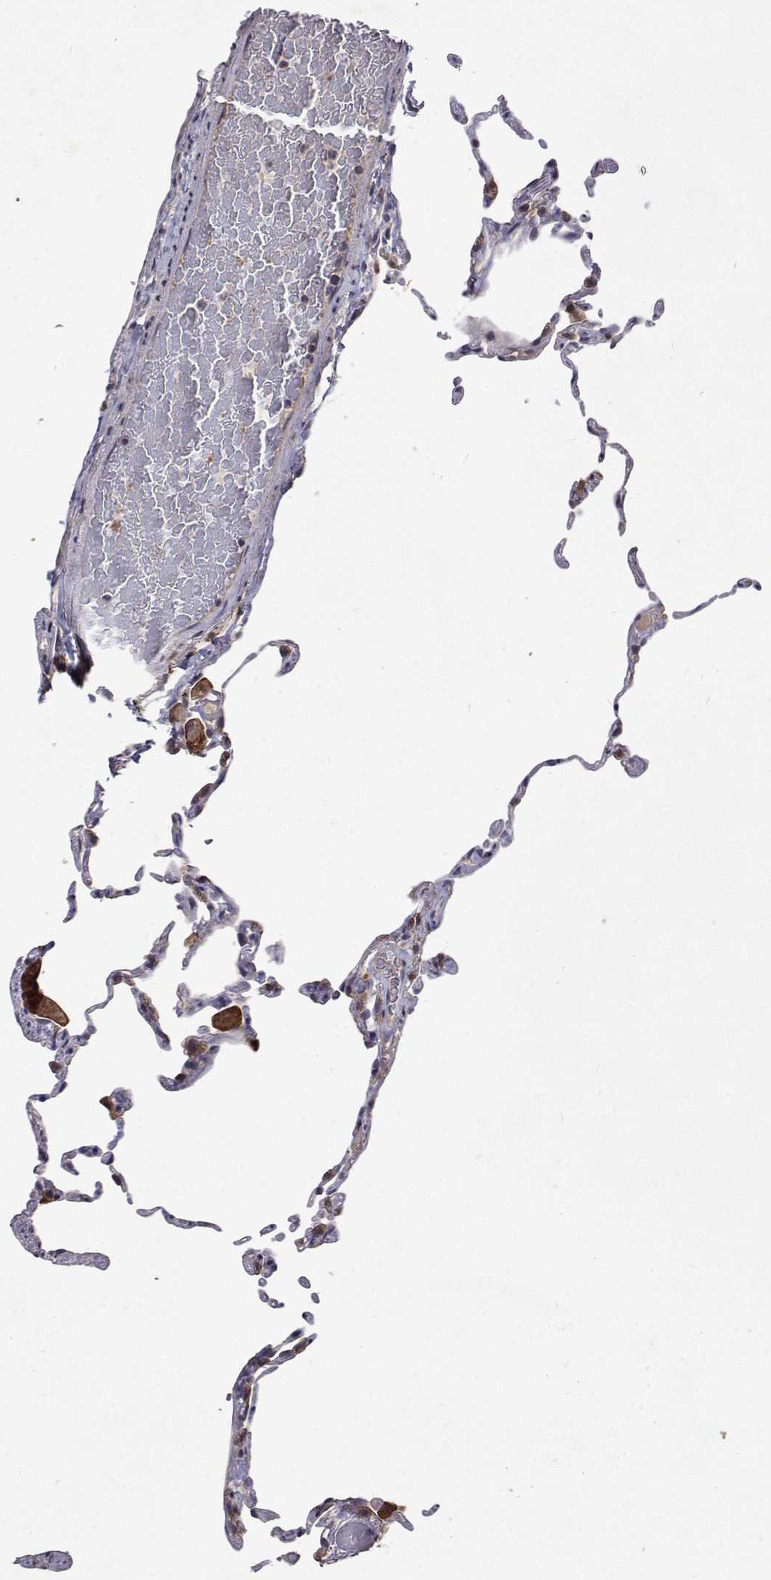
{"staining": {"intensity": "moderate", "quantity": "<25%", "location": "cytoplasmic/membranous"}, "tissue": "lung", "cell_type": "Alveolar cells", "image_type": "normal", "snomed": [{"axis": "morphology", "description": "Normal tissue, NOS"}, {"axis": "topography", "description": "Lung"}], "caption": "A low amount of moderate cytoplasmic/membranous staining is seen in approximately <25% of alveolar cells in benign lung. The protein of interest is stained brown, and the nuclei are stained in blue (DAB (3,3'-diaminobenzidine) IHC with brightfield microscopy, high magnification).", "gene": "ALKBH8", "patient": {"sex": "female", "age": 57}}